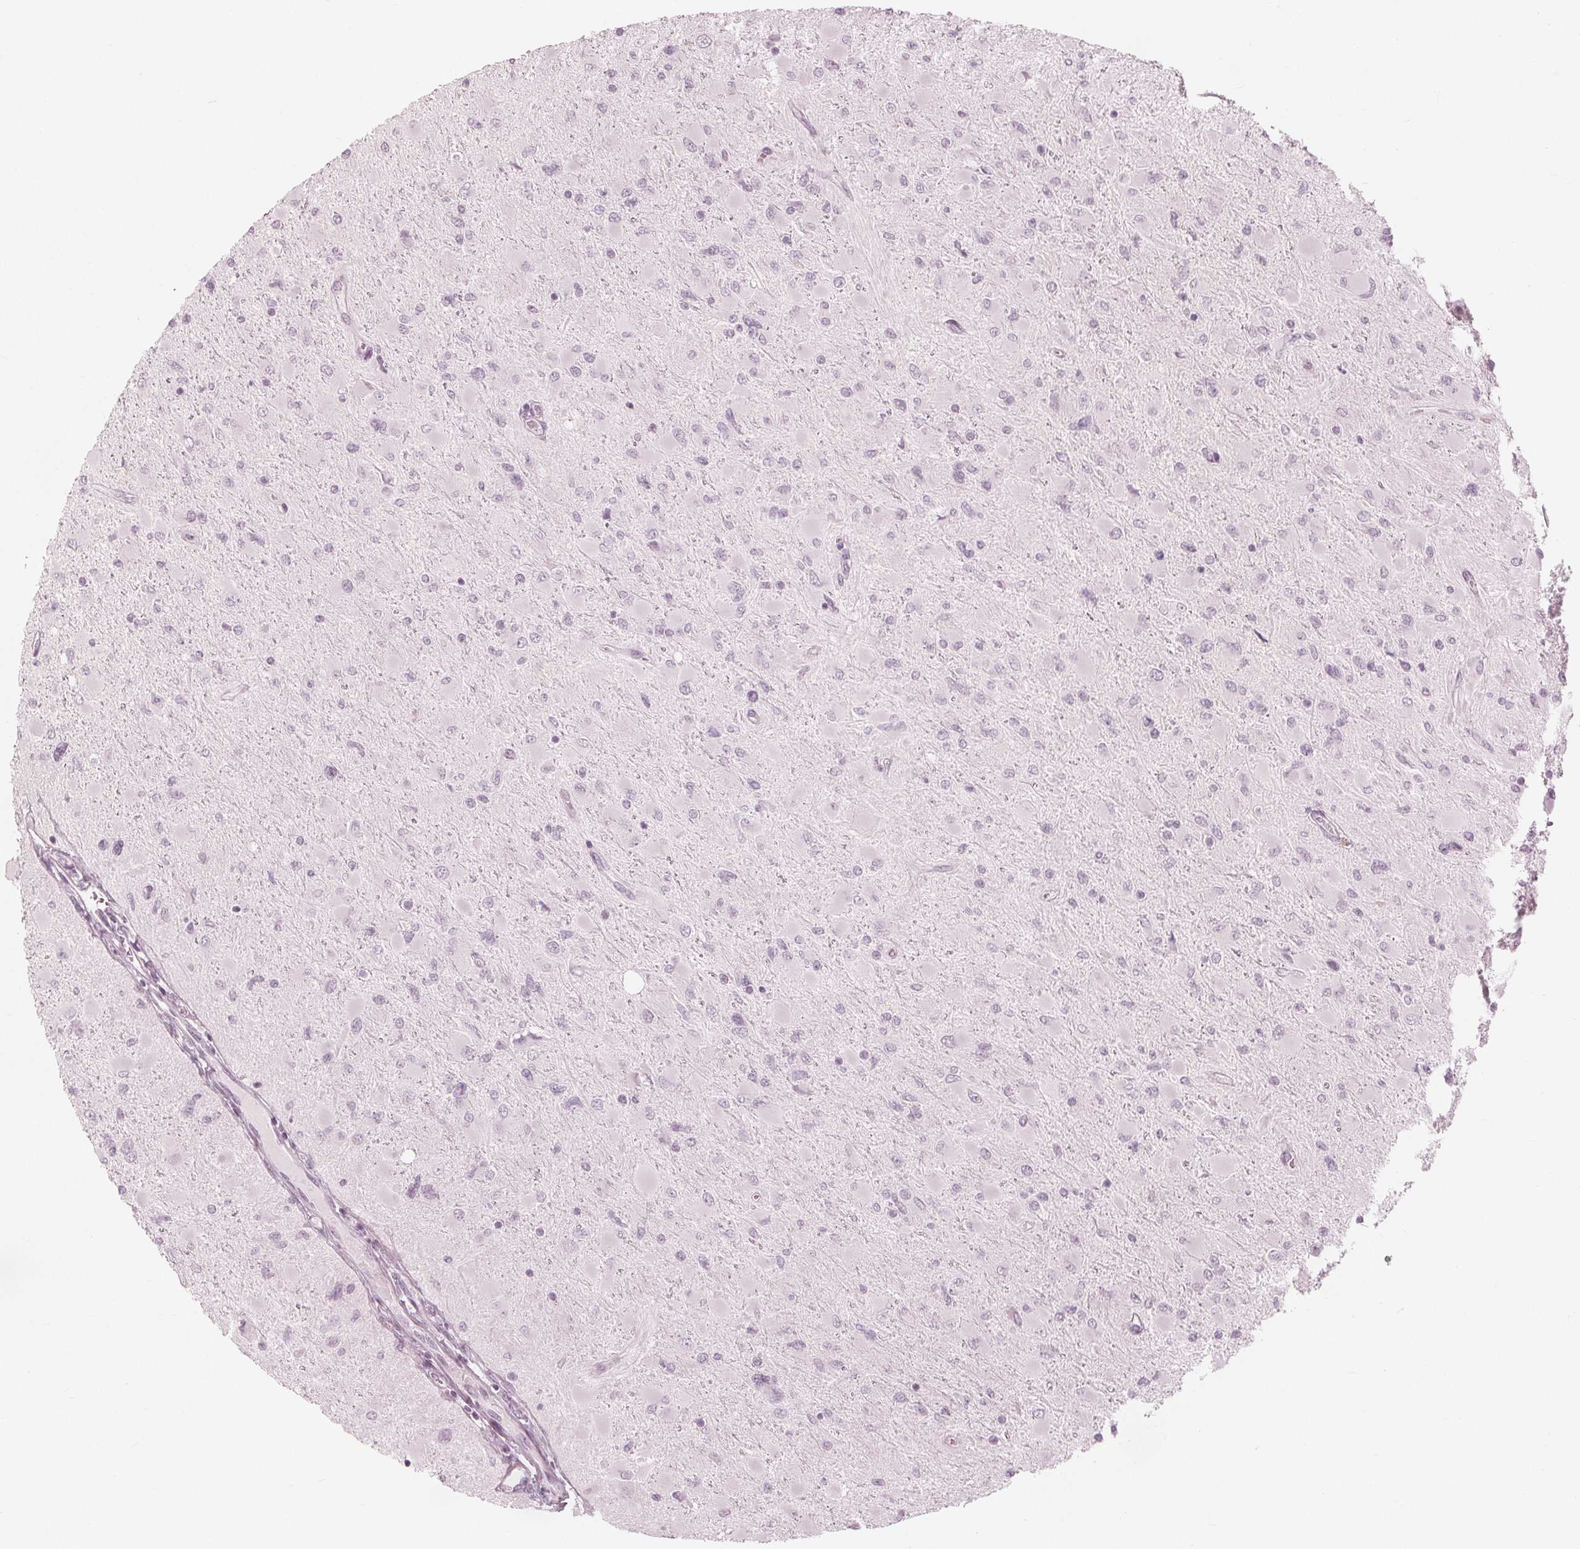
{"staining": {"intensity": "negative", "quantity": "none", "location": "none"}, "tissue": "glioma", "cell_type": "Tumor cells", "image_type": "cancer", "snomed": [{"axis": "morphology", "description": "Glioma, malignant, High grade"}, {"axis": "topography", "description": "Cerebral cortex"}], "caption": "IHC image of neoplastic tissue: malignant high-grade glioma stained with DAB (3,3'-diaminobenzidine) reveals no significant protein positivity in tumor cells. The staining is performed using DAB brown chromogen with nuclei counter-stained in using hematoxylin.", "gene": "PAEP", "patient": {"sex": "female", "age": 36}}